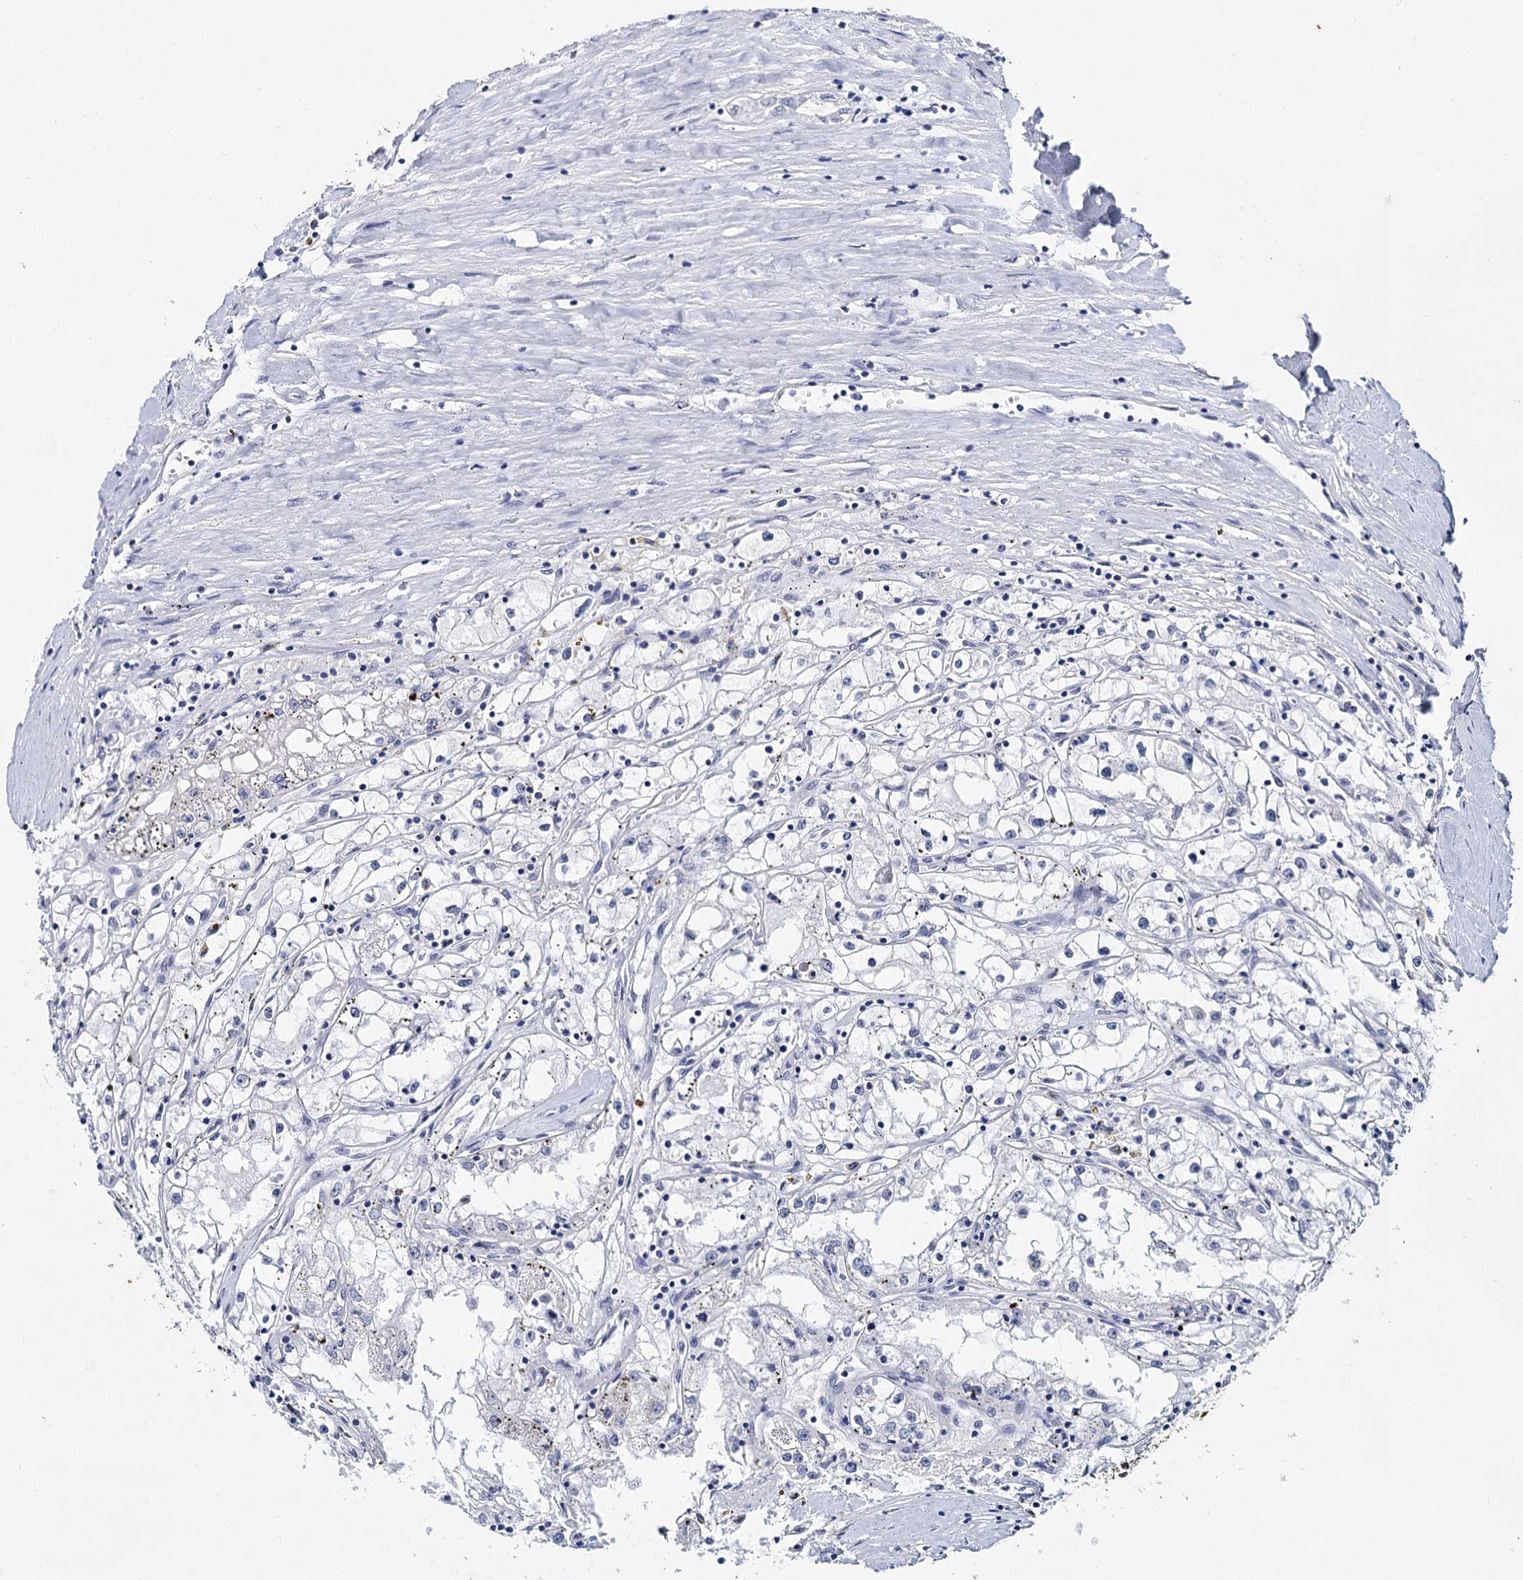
{"staining": {"intensity": "negative", "quantity": "none", "location": "none"}, "tissue": "renal cancer", "cell_type": "Tumor cells", "image_type": "cancer", "snomed": [{"axis": "morphology", "description": "Adenocarcinoma, NOS"}, {"axis": "topography", "description": "Kidney"}], "caption": "An immunohistochemistry histopathology image of renal cancer is shown. There is no staining in tumor cells of renal cancer.", "gene": "MAGEA4", "patient": {"sex": "male", "age": 56}}